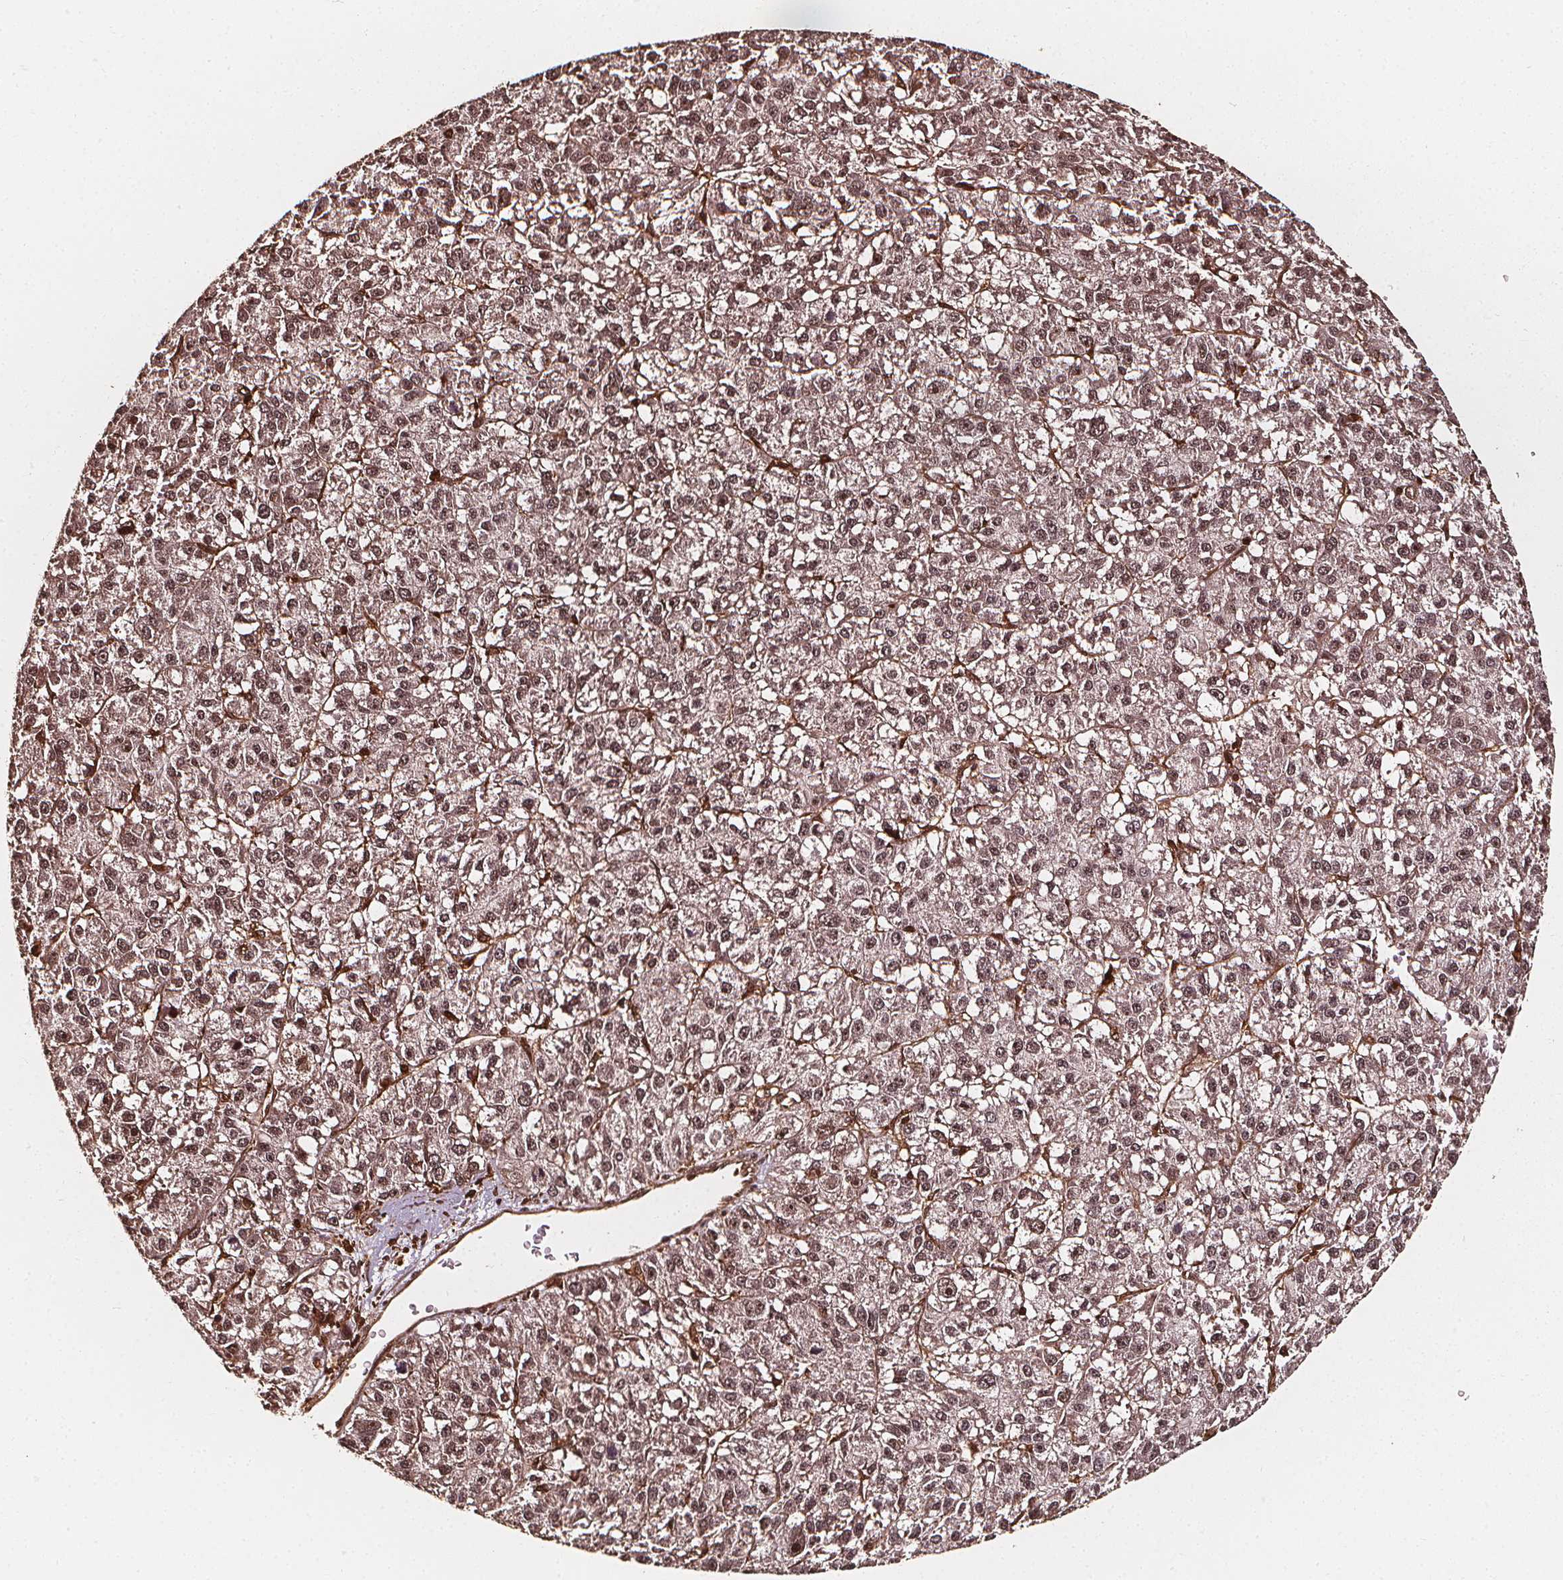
{"staining": {"intensity": "weak", "quantity": ">75%", "location": "nuclear"}, "tissue": "liver cancer", "cell_type": "Tumor cells", "image_type": "cancer", "snomed": [{"axis": "morphology", "description": "Carcinoma, Hepatocellular, NOS"}, {"axis": "topography", "description": "Liver"}], "caption": "High-power microscopy captured an IHC histopathology image of liver hepatocellular carcinoma, revealing weak nuclear positivity in approximately >75% of tumor cells.", "gene": "EXOSC9", "patient": {"sex": "female", "age": 70}}